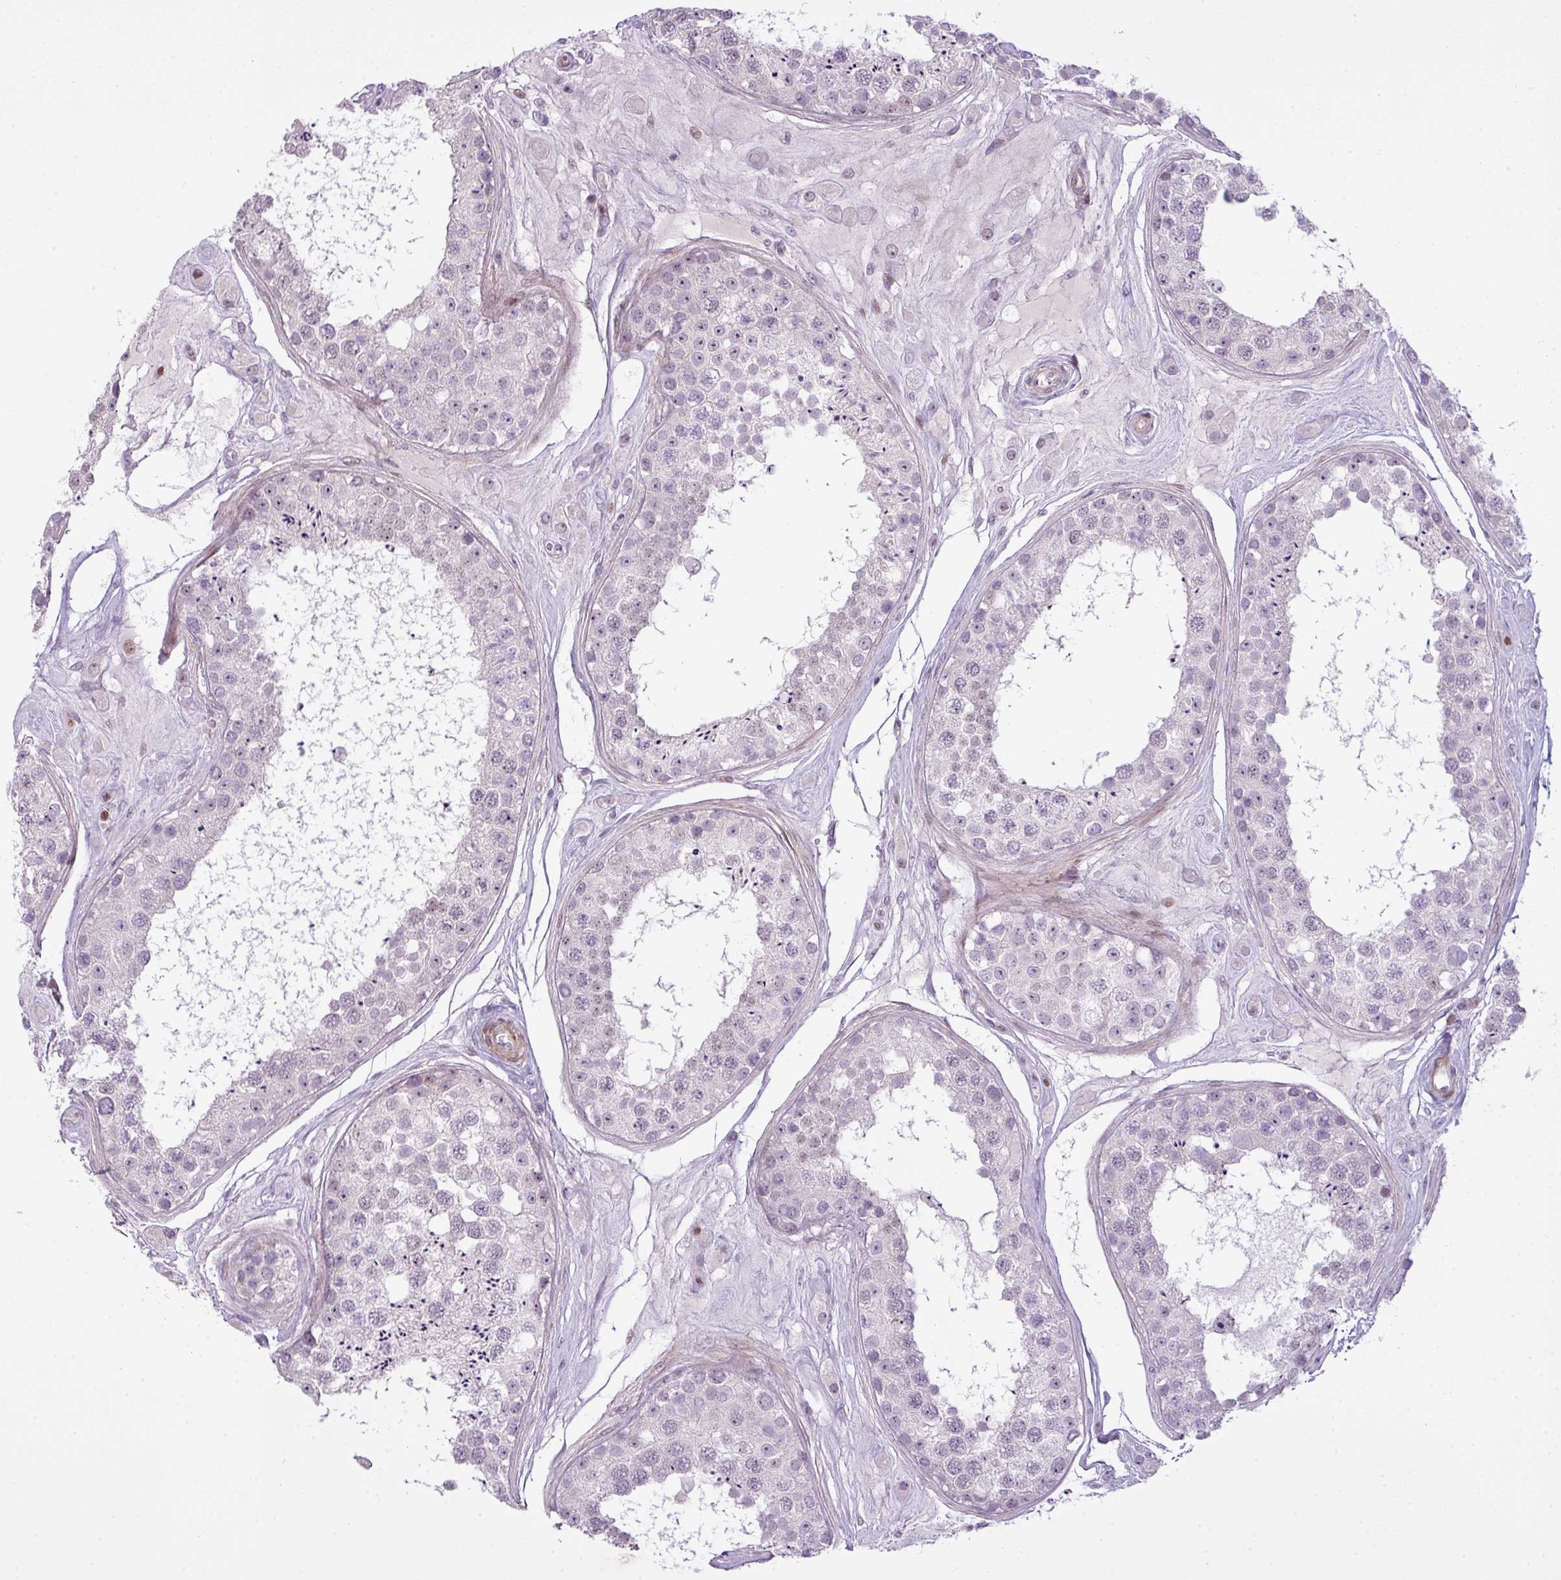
{"staining": {"intensity": "moderate", "quantity": "<25%", "location": "nuclear"}, "tissue": "testis", "cell_type": "Cells in seminiferous ducts", "image_type": "normal", "snomed": [{"axis": "morphology", "description": "Normal tissue, NOS"}, {"axis": "topography", "description": "Testis"}], "caption": "A low amount of moderate nuclear expression is seen in approximately <25% of cells in seminiferous ducts in benign testis.", "gene": "ZNF688", "patient": {"sex": "male", "age": 25}}